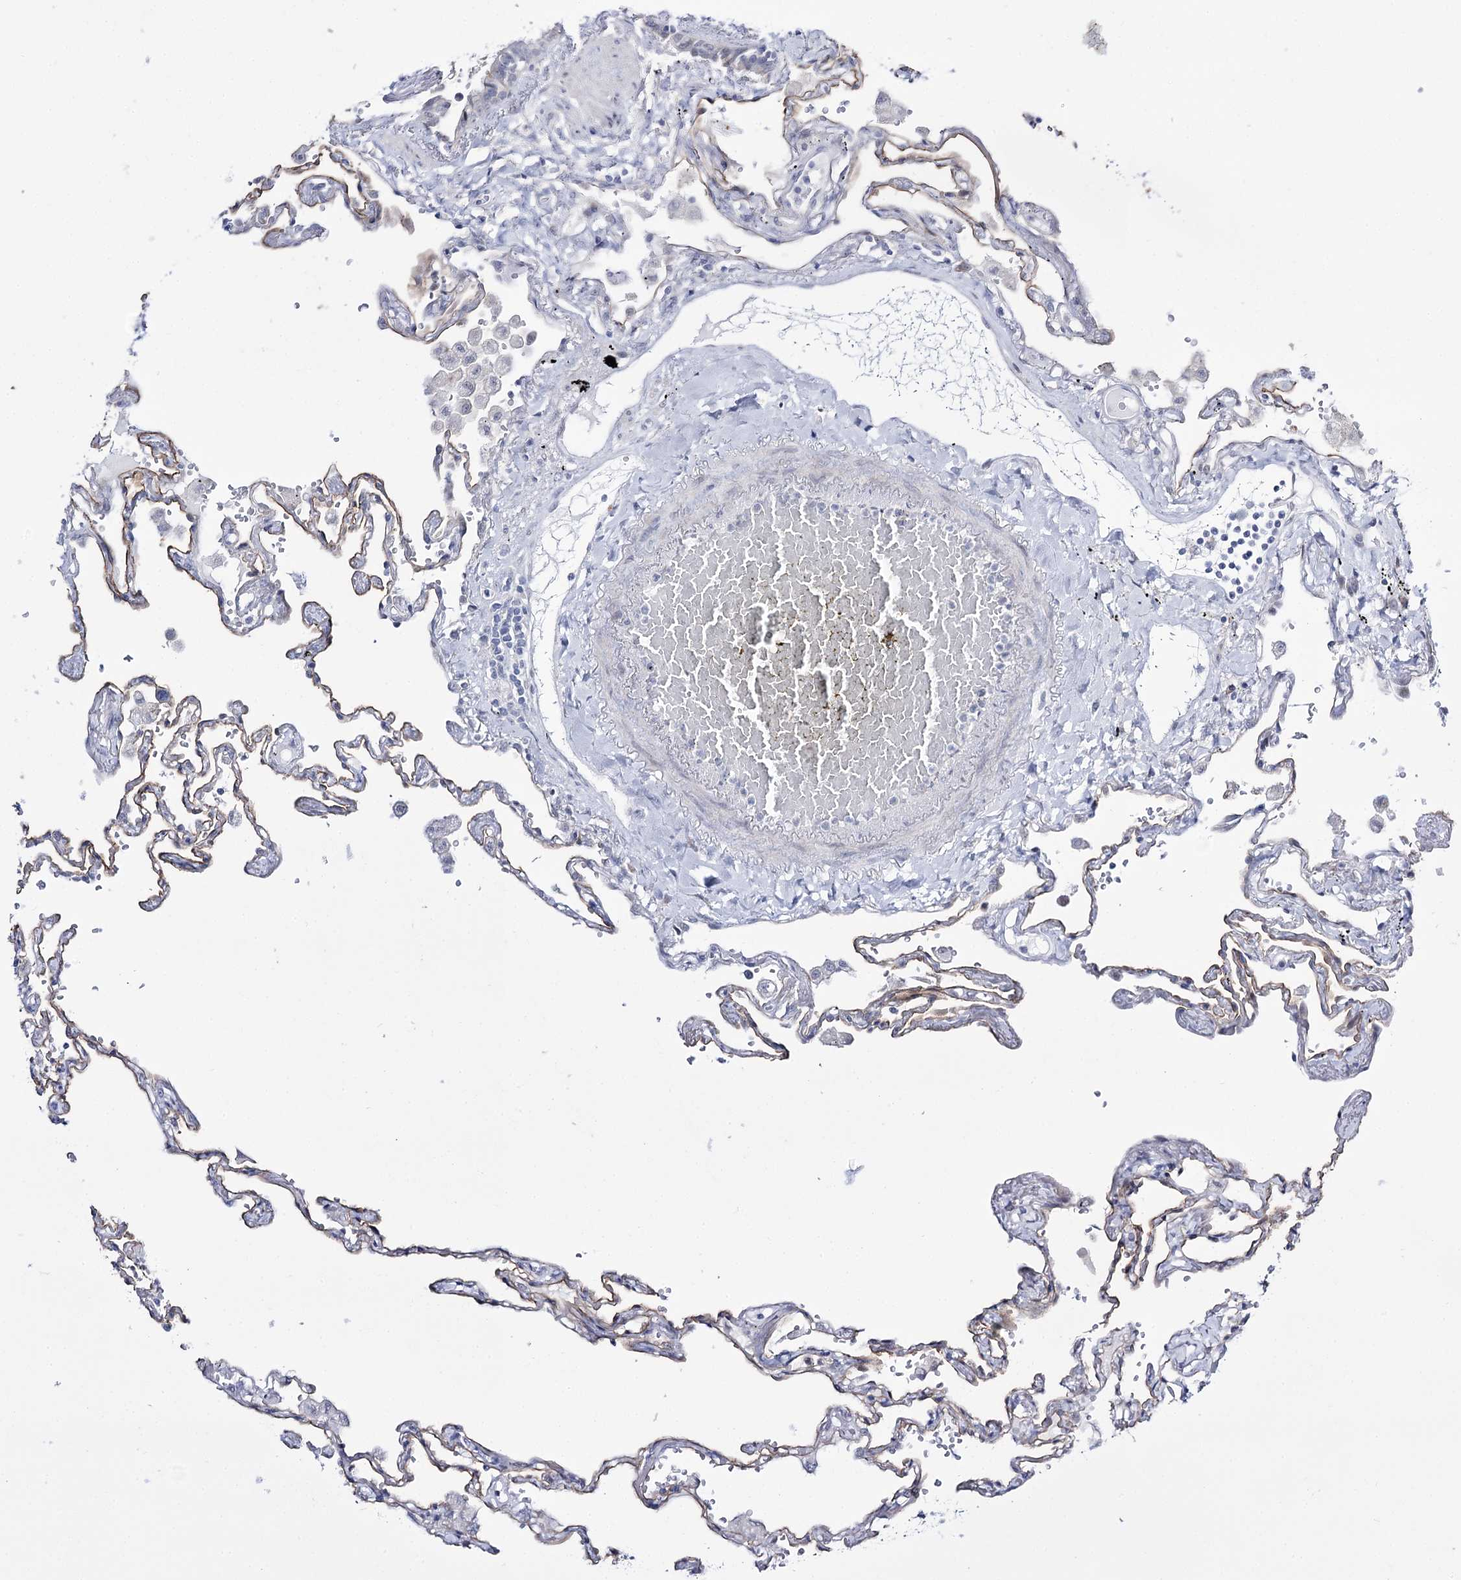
{"staining": {"intensity": "negative", "quantity": "none", "location": "none"}, "tissue": "lung", "cell_type": "Alveolar cells", "image_type": "normal", "snomed": [{"axis": "morphology", "description": "Normal tissue, NOS"}, {"axis": "topography", "description": "Lung"}], "caption": "This micrograph is of normal lung stained with immunohistochemistry to label a protein in brown with the nuclei are counter-stained blue. There is no expression in alveolar cells.", "gene": "RBM15B", "patient": {"sex": "female", "age": 67}}